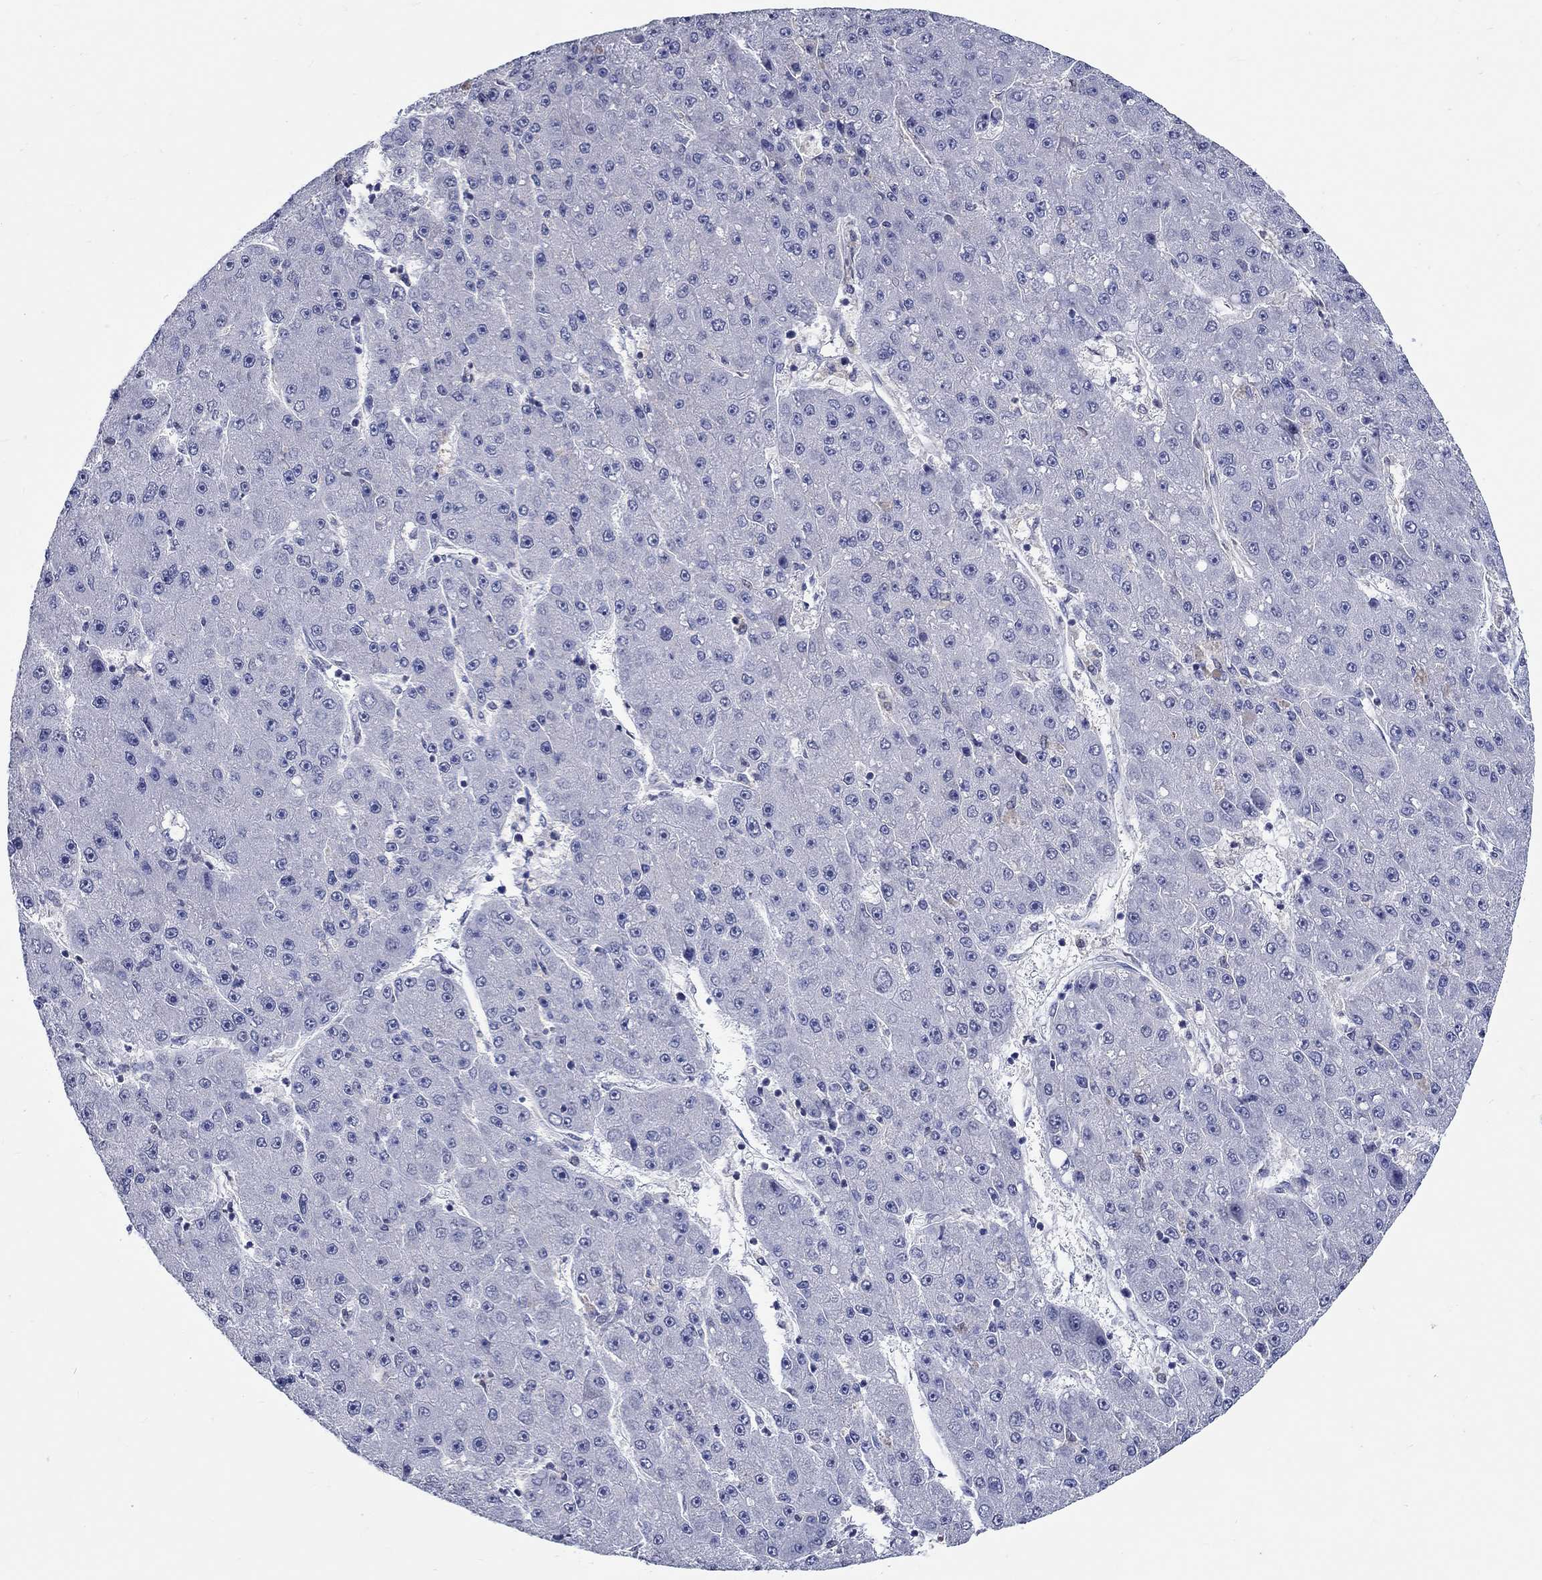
{"staining": {"intensity": "negative", "quantity": "none", "location": "none"}, "tissue": "liver cancer", "cell_type": "Tumor cells", "image_type": "cancer", "snomed": [{"axis": "morphology", "description": "Carcinoma, Hepatocellular, NOS"}, {"axis": "topography", "description": "Liver"}], "caption": "Immunohistochemical staining of liver cancer (hepatocellular carcinoma) exhibits no significant staining in tumor cells.", "gene": "PDE1B", "patient": {"sex": "male", "age": 67}}